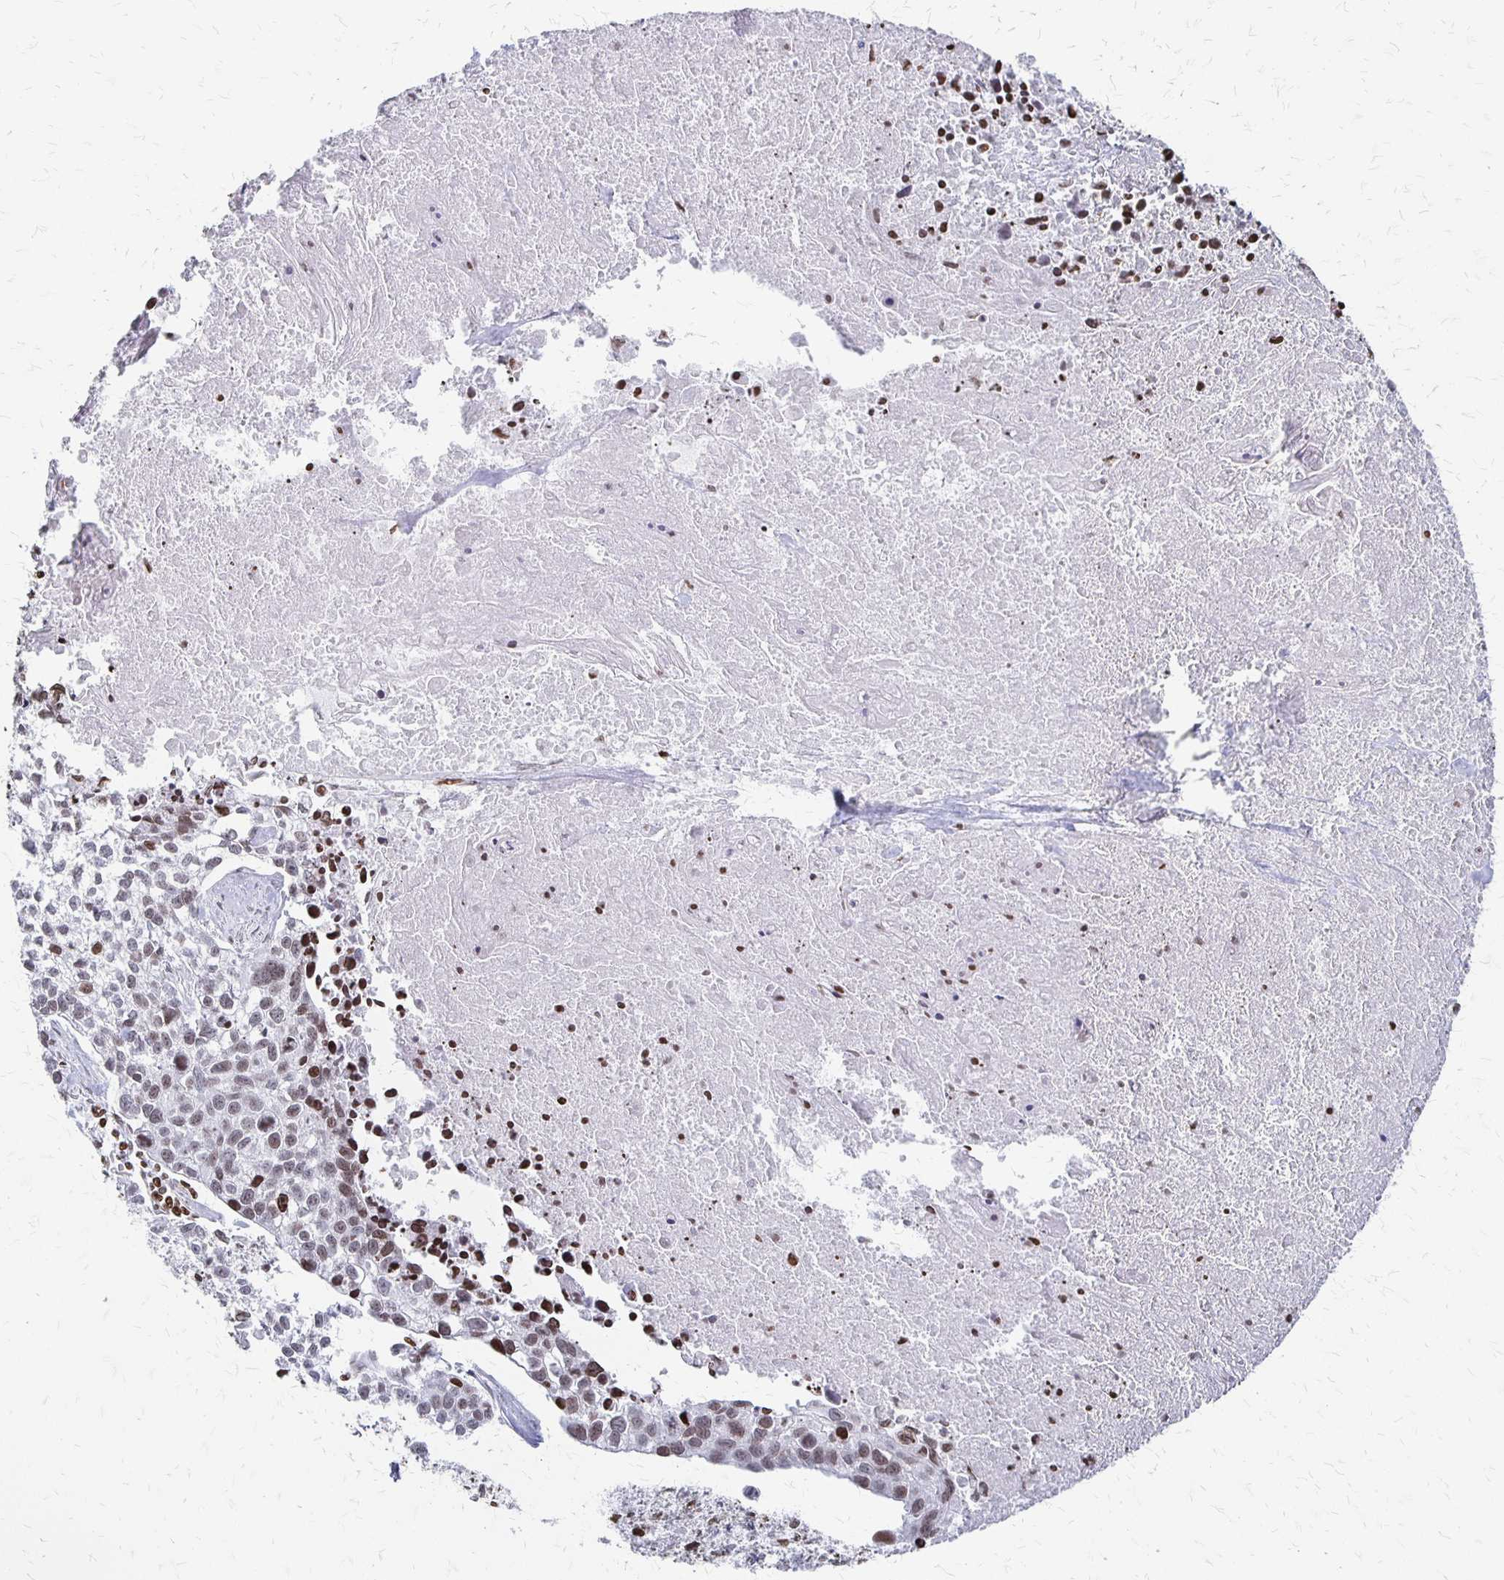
{"staining": {"intensity": "moderate", "quantity": "<25%", "location": "nuclear"}, "tissue": "lung cancer", "cell_type": "Tumor cells", "image_type": "cancer", "snomed": [{"axis": "morphology", "description": "Squamous cell carcinoma, NOS"}, {"axis": "topography", "description": "Lung"}], "caption": "Protein expression analysis of human lung cancer (squamous cell carcinoma) reveals moderate nuclear positivity in about <25% of tumor cells.", "gene": "ZNF280C", "patient": {"sex": "male", "age": 74}}